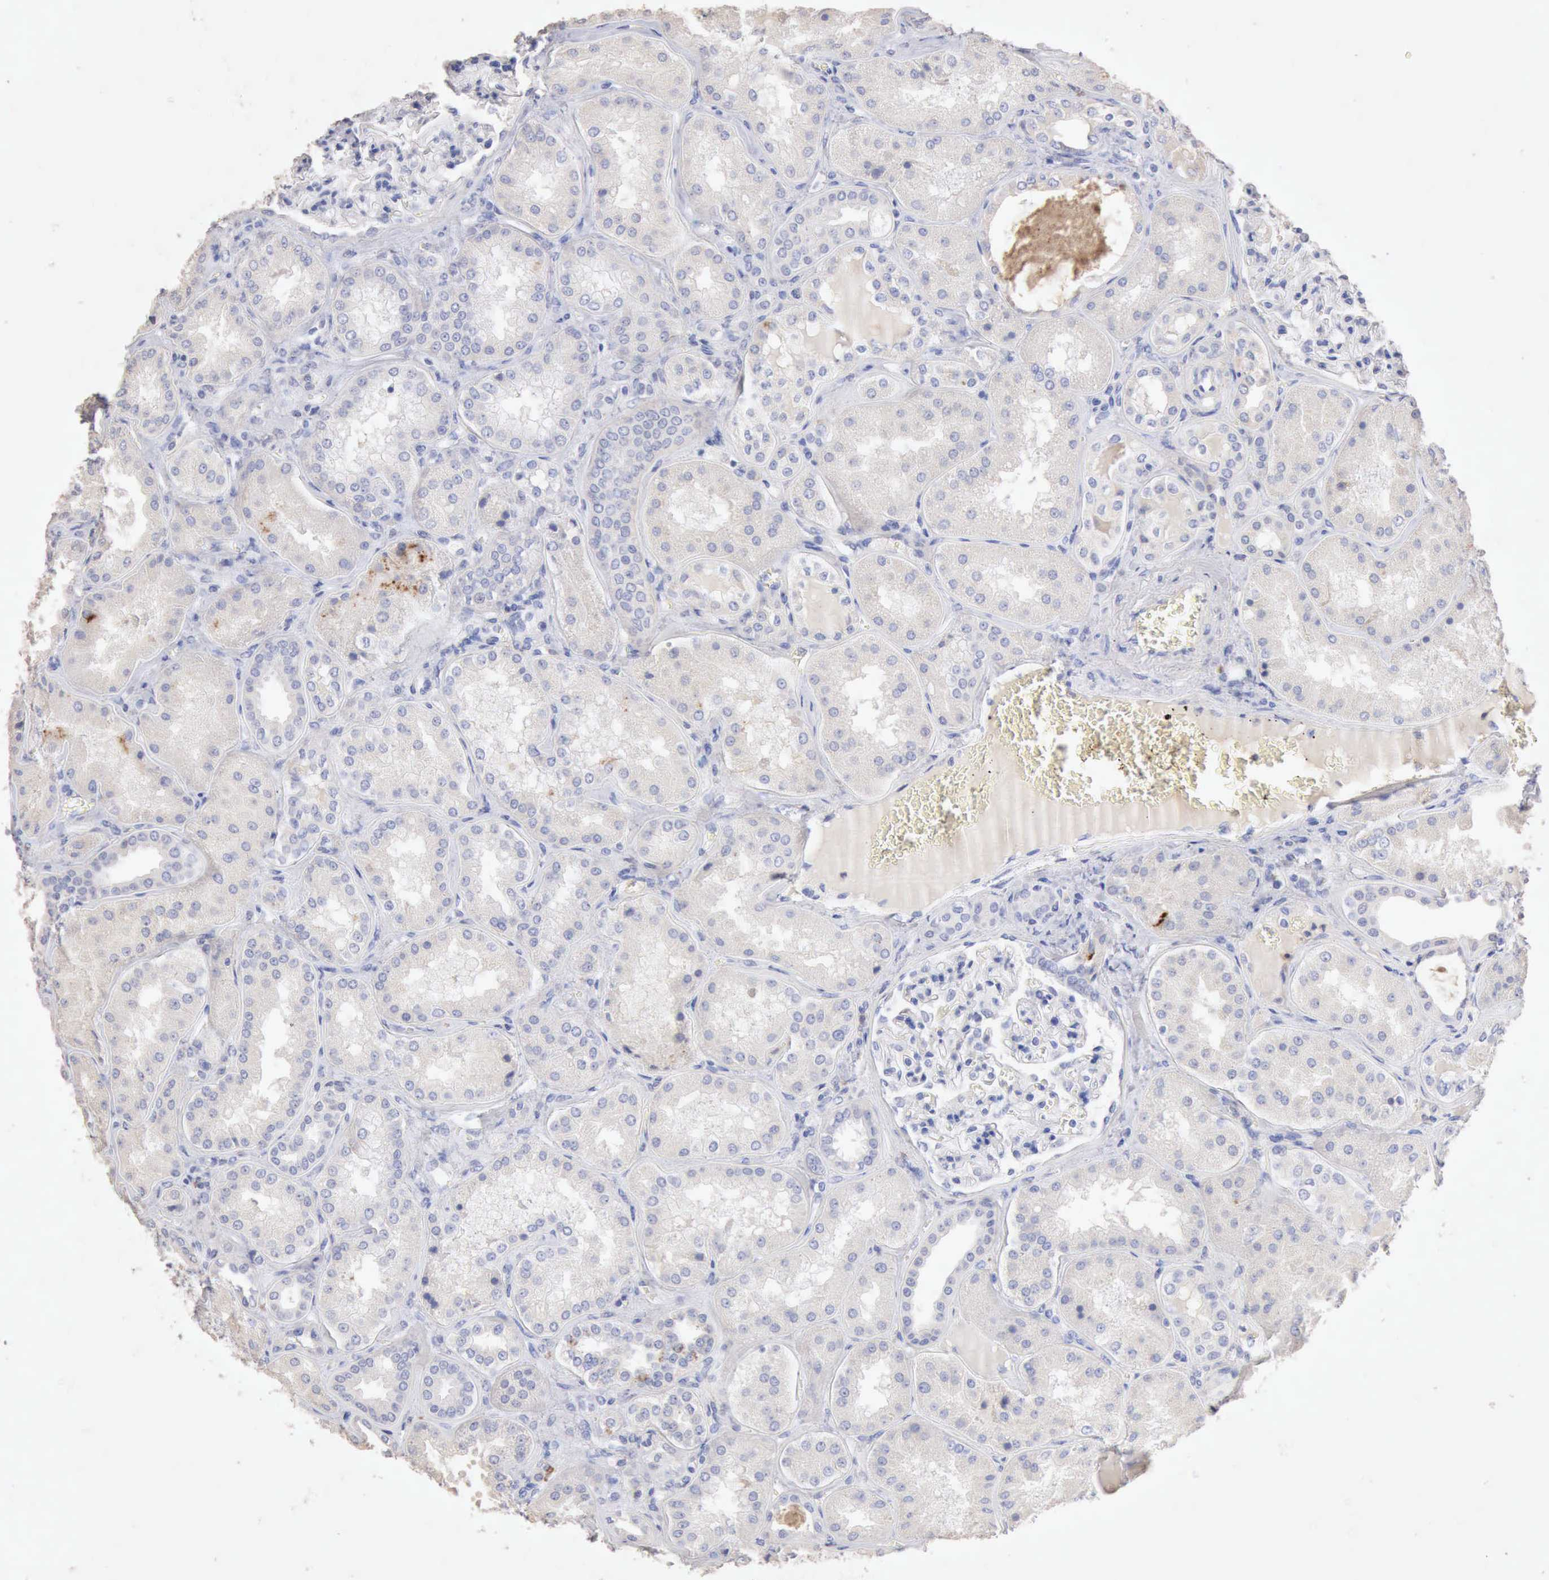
{"staining": {"intensity": "negative", "quantity": "none", "location": "none"}, "tissue": "kidney", "cell_type": "Cells in glomeruli", "image_type": "normal", "snomed": [{"axis": "morphology", "description": "Normal tissue, NOS"}, {"axis": "topography", "description": "Kidney"}], "caption": "This is an IHC image of benign kidney. There is no expression in cells in glomeruli.", "gene": "KRT6B", "patient": {"sex": "female", "age": 56}}